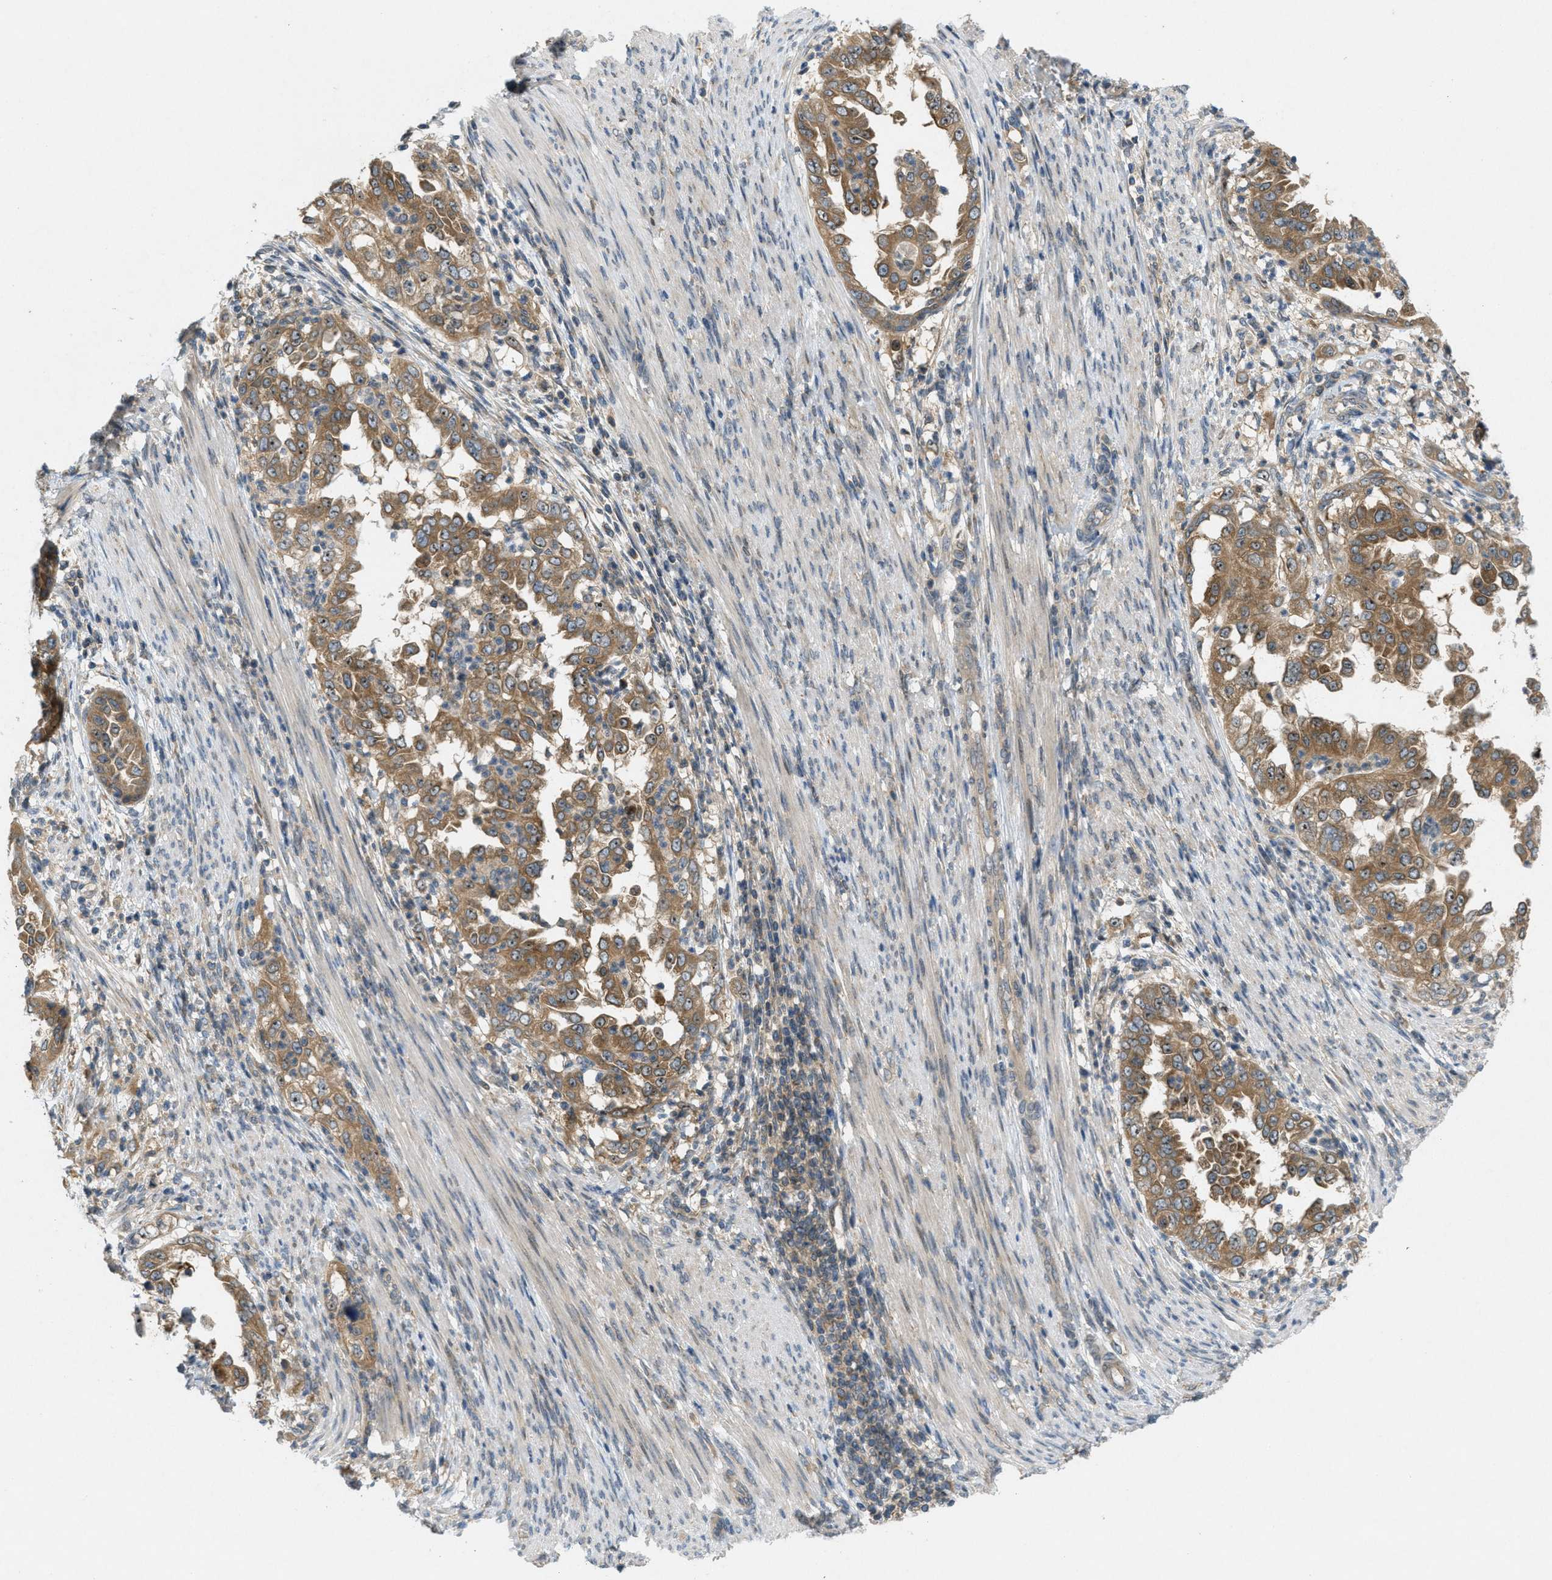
{"staining": {"intensity": "moderate", "quantity": ">75%", "location": "cytoplasmic/membranous"}, "tissue": "endometrial cancer", "cell_type": "Tumor cells", "image_type": "cancer", "snomed": [{"axis": "morphology", "description": "Adenocarcinoma, NOS"}, {"axis": "topography", "description": "Endometrium"}], "caption": "Immunohistochemistry histopathology image of neoplastic tissue: endometrial cancer stained using immunohistochemistry shows medium levels of moderate protein expression localized specifically in the cytoplasmic/membranous of tumor cells, appearing as a cytoplasmic/membranous brown color.", "gene": "SIGMAR1", "patient": {"sex": "female", "age": 85}}